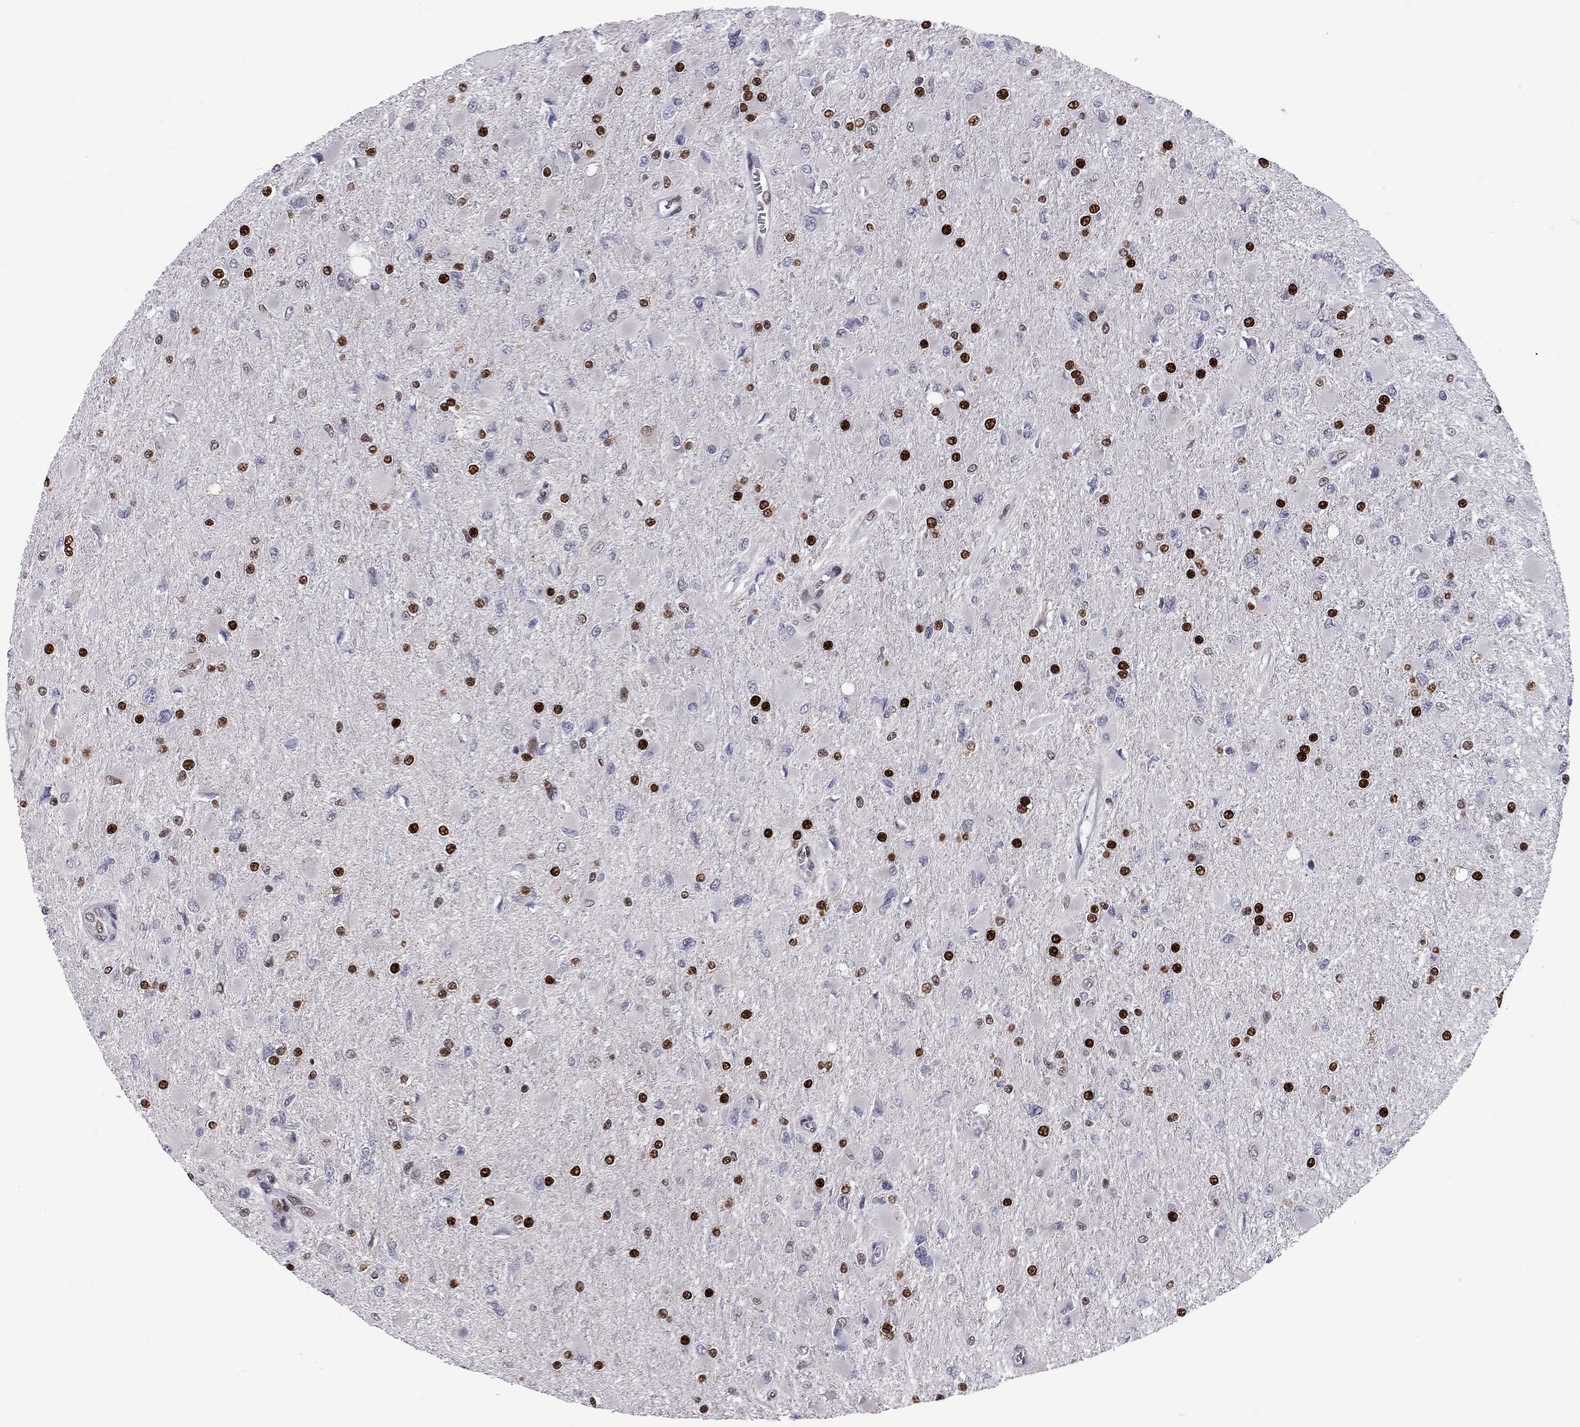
{"staining": {"intensity": "strong", "quantity": "25%-75%", "location": "nuclear"}, "tissue": "glioma", "cell_type": "Tumor cells", "image_type": "cancer", "snomed": [{"axis": "morphology", "description": "Glioma, malignant, High grade"}, {"axis": "topography", "description": "Cerebral cortex"}], "caption": "Immunohistochemistry (IHC) (DAB (3,3'-diaminobenzidine)) staining of human glioma shows strong nuclear protein expression in about 25%-75% of tumor cells.", "gene": "PCGF3", "patient": {"sex": "female", "age": 36}}